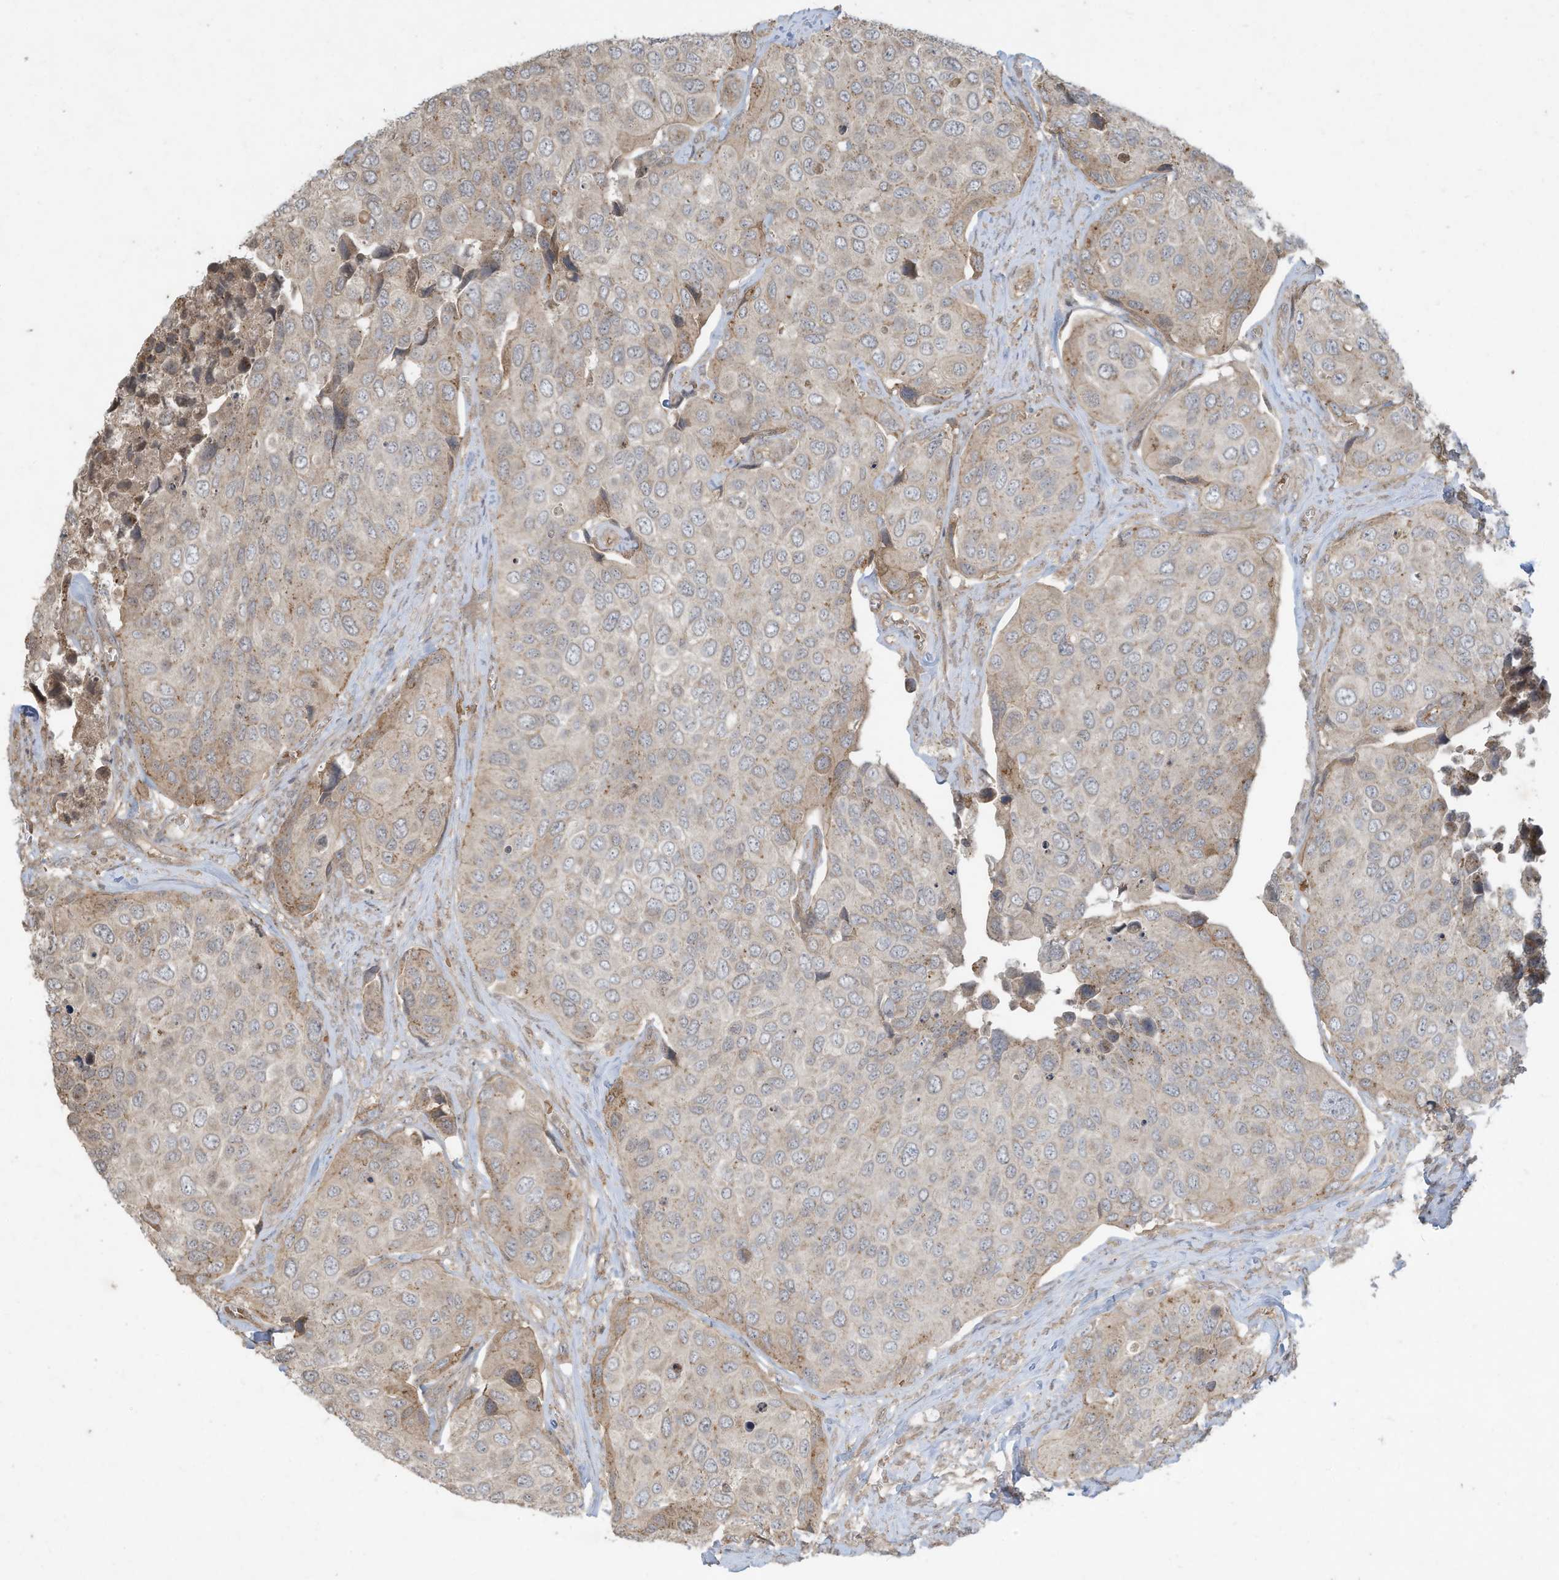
{"staining": {"intensity": "weak", "quantity": "<25%", "location": "cytoplasmic/membranous"}, "tissue": "urothelial cancer", "cell_type": "Tumor cells", "image_type": "cancer", "snomed": [{"axis": "morphology", "description": "Urothelial carcinoma, High grade"}, {"axis": "topography", "description": "Urinary bladder"}], "caption": "Human urothelial cancer stained for a protein using immunohistochemistry (IHC) displays no expression in tumor cells.", "gene": "MATN2", "patient": {"sex": "male", "age": 74}}